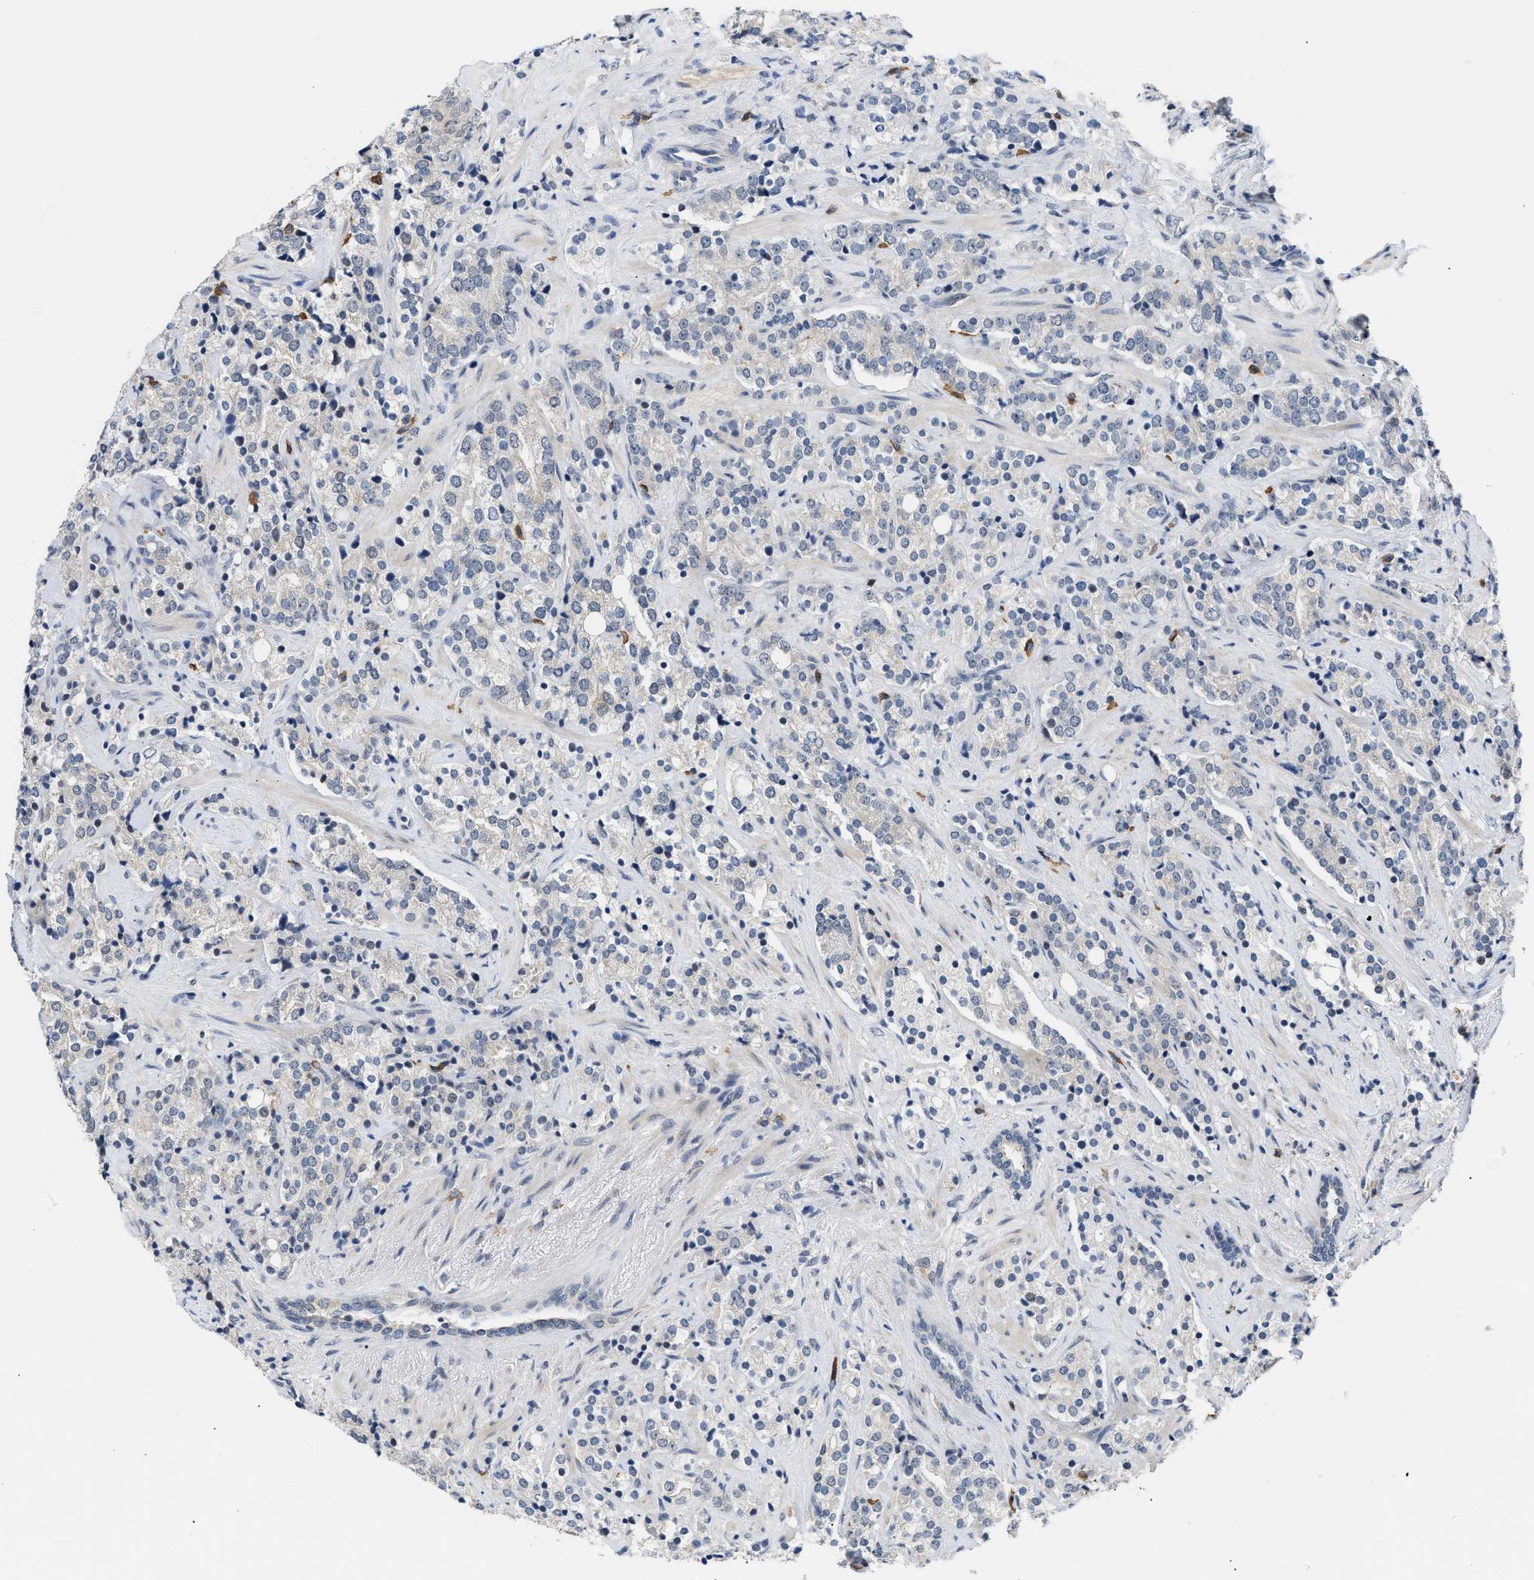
{"staining": {"intensity": "negative", "quantity": "none", "location": "none"}, "tissue": "prostate cancer", "cell_type": "Tumor cells", "image_type": "cancer", "snomed": [{"axis": "morphology", "description": "Adenocarcinoma, High grade"}, {"axis": "topography", "description": "Prostate"}], "caption": "Protein analysis of prostate cancer (high-grade adenocarcinoma) demonstrates no significant expression in tumor cells.", "gene": "TXNRD3", "patient": {"sex": "male", "age": 71}}